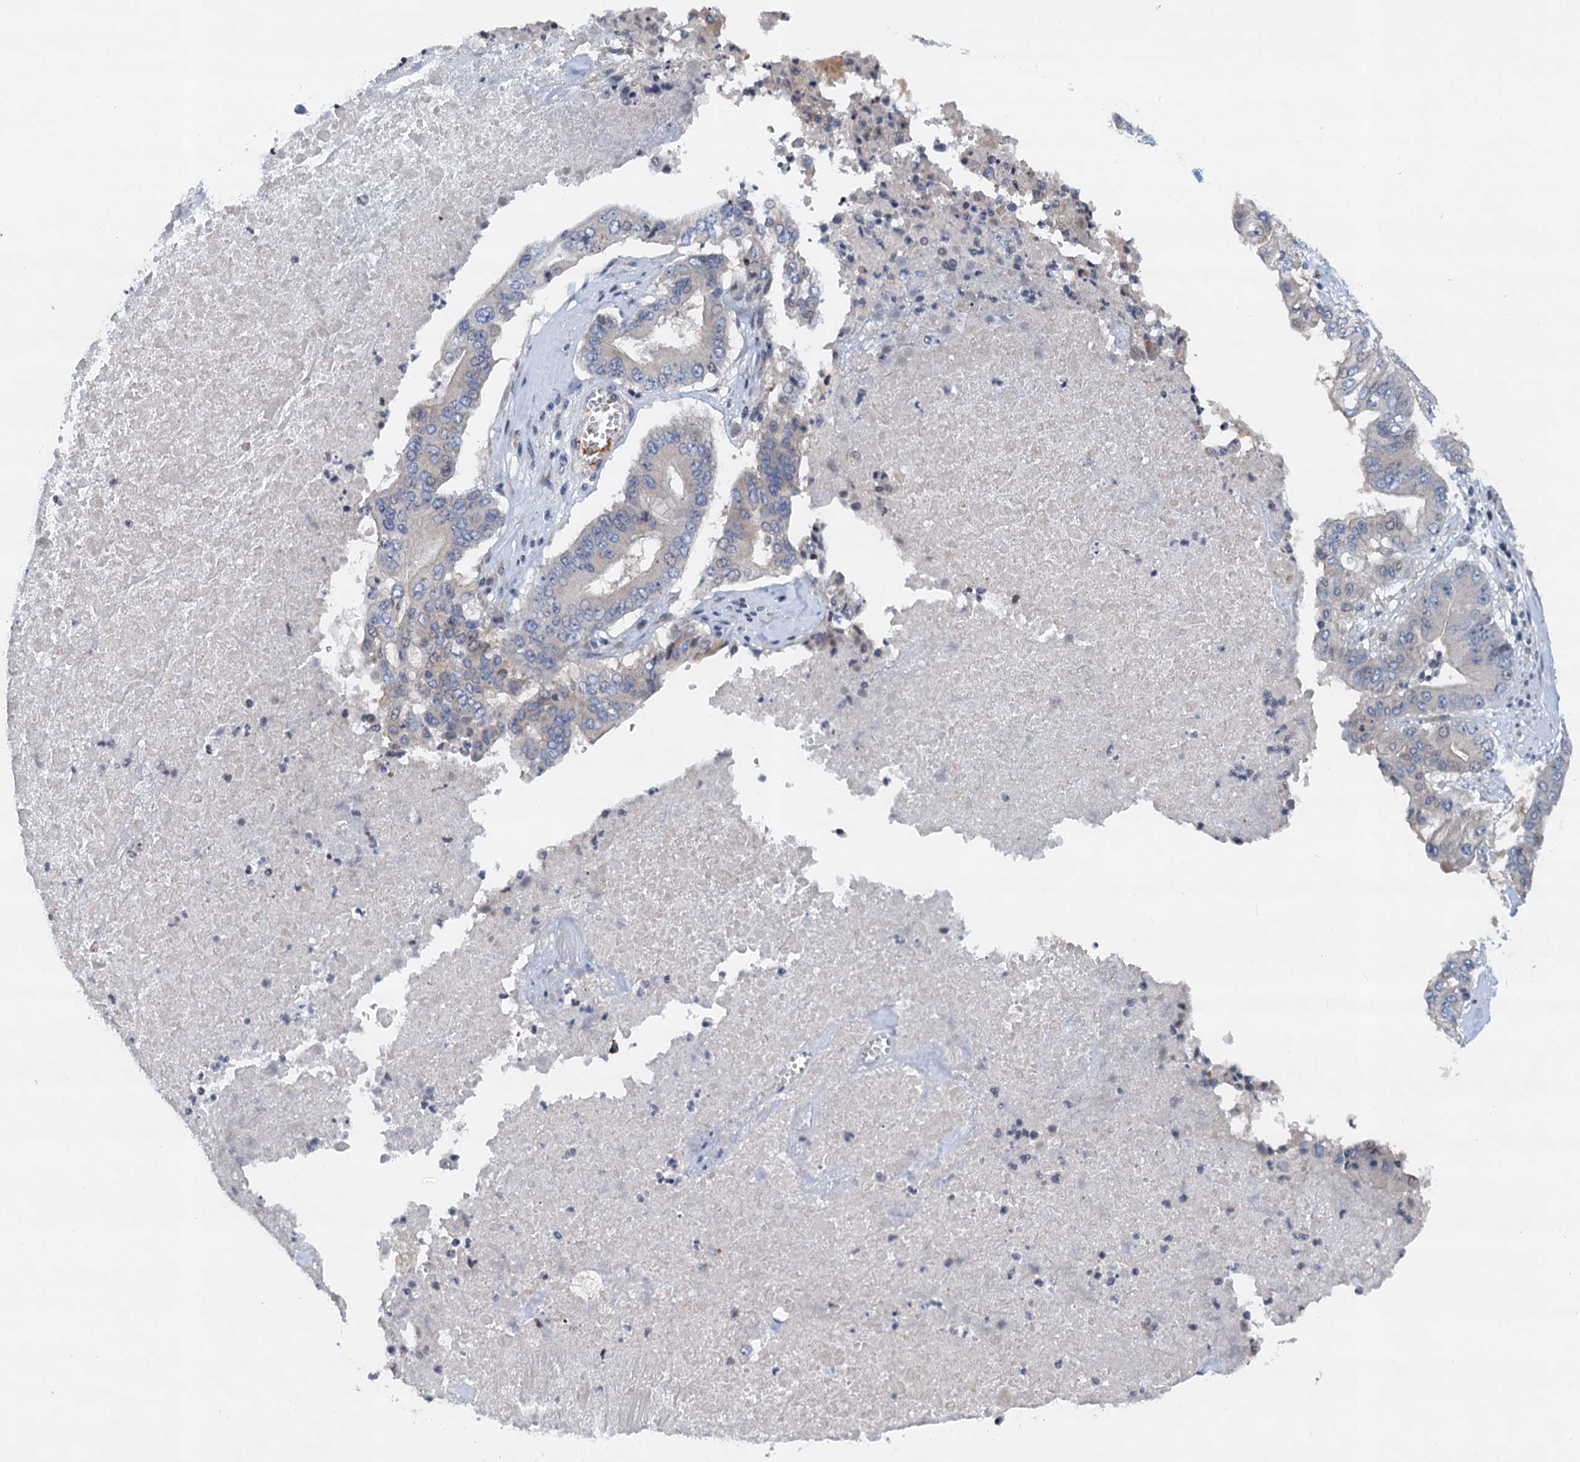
{"staining": {"intensity": "negative", "quantity": "none", "location": "none"}, "tissue": "pancreatic cancer", "cell_type": "Tumor cells", "image_type": "cancer", "snomed": [{"axis": "morphology", "description": "Adenocarcinoma, NOS"}, {"axis": "topography", "description": "Pancreas"}], "caption": "Tumor cells show no significant protein positivity in pancreatic cancer (adenocarcinoma).", "gene": "NBEA", "patient": {"sex": "female", "age": 77}}